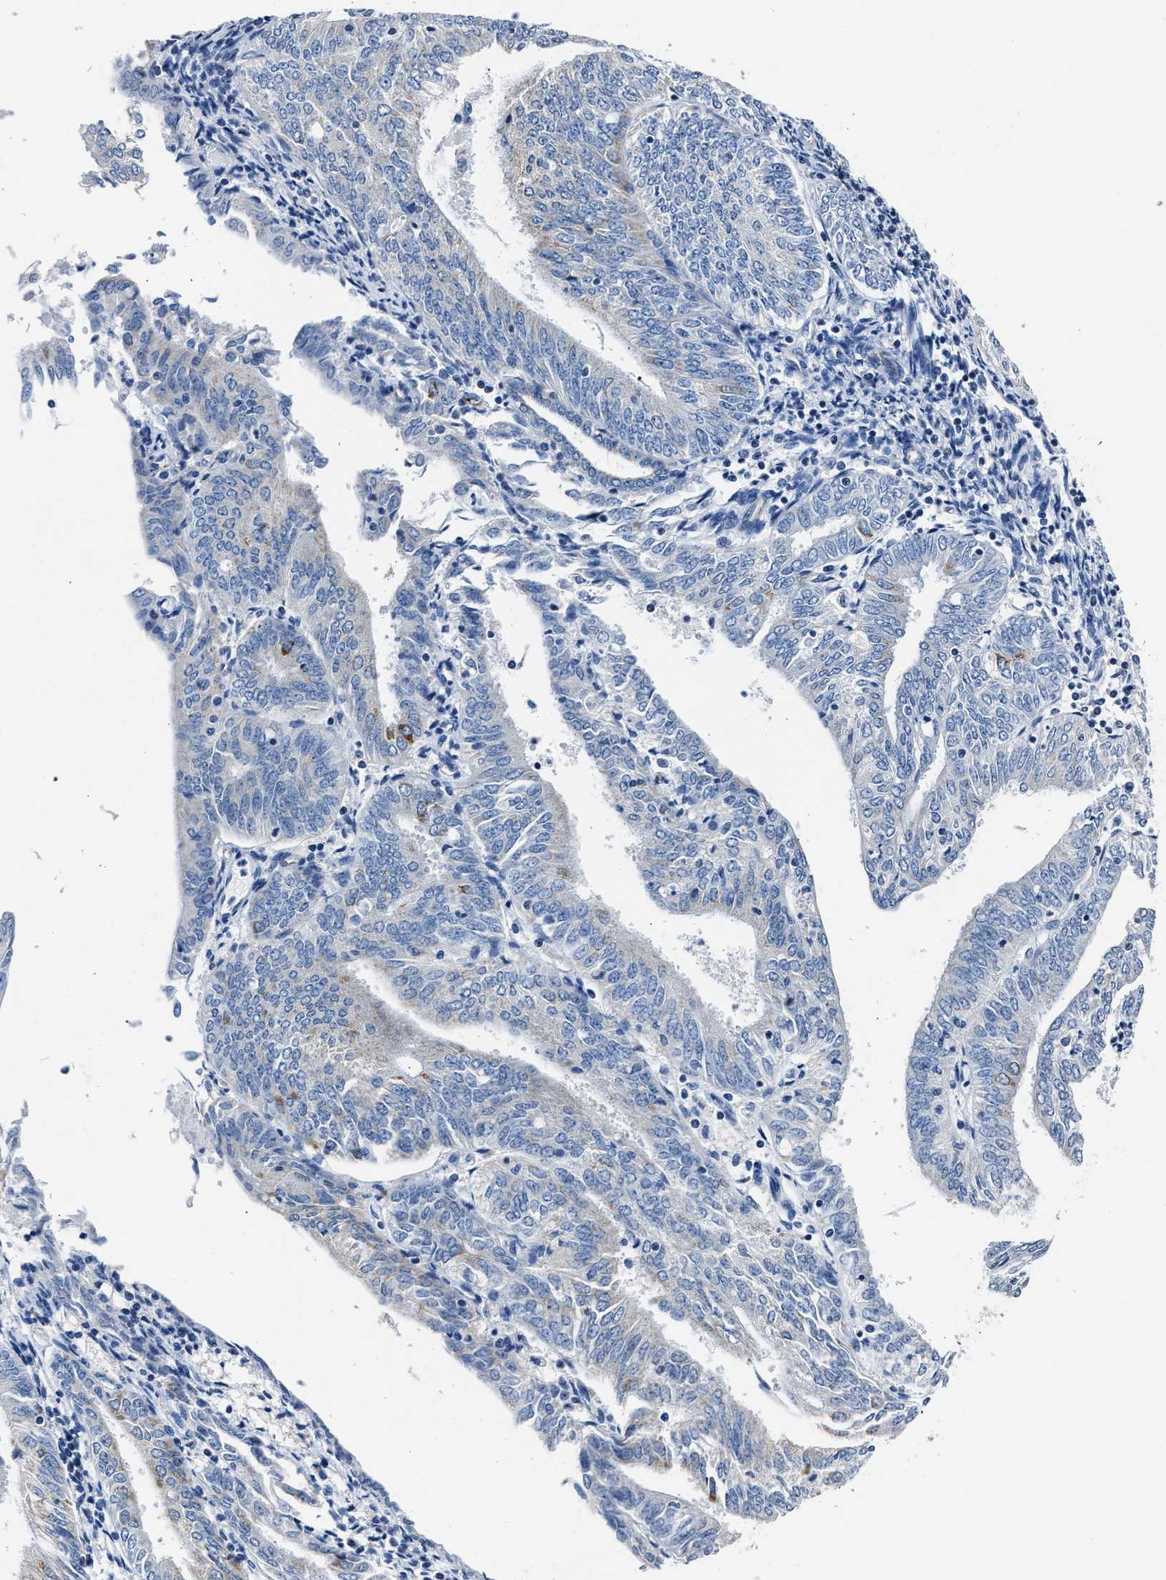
{"staining": {"intensity": "negative", "quantity": "none", "location": "none"}, "tissue": "endometrial cancer", "cell_type": "Tumor cells", "image_type": "cancer", "snomed": [{"axis": "morphology", "description": "Adenocarcinoma, NOS"}, {"axis": "topography", "description": "Endometrium"}], "caption": "A histopathology image of human endometrial cancer is negative for staining in tumor cells.", "gene": "AMACR", "patient": {"sex": "female", "age": 58}}